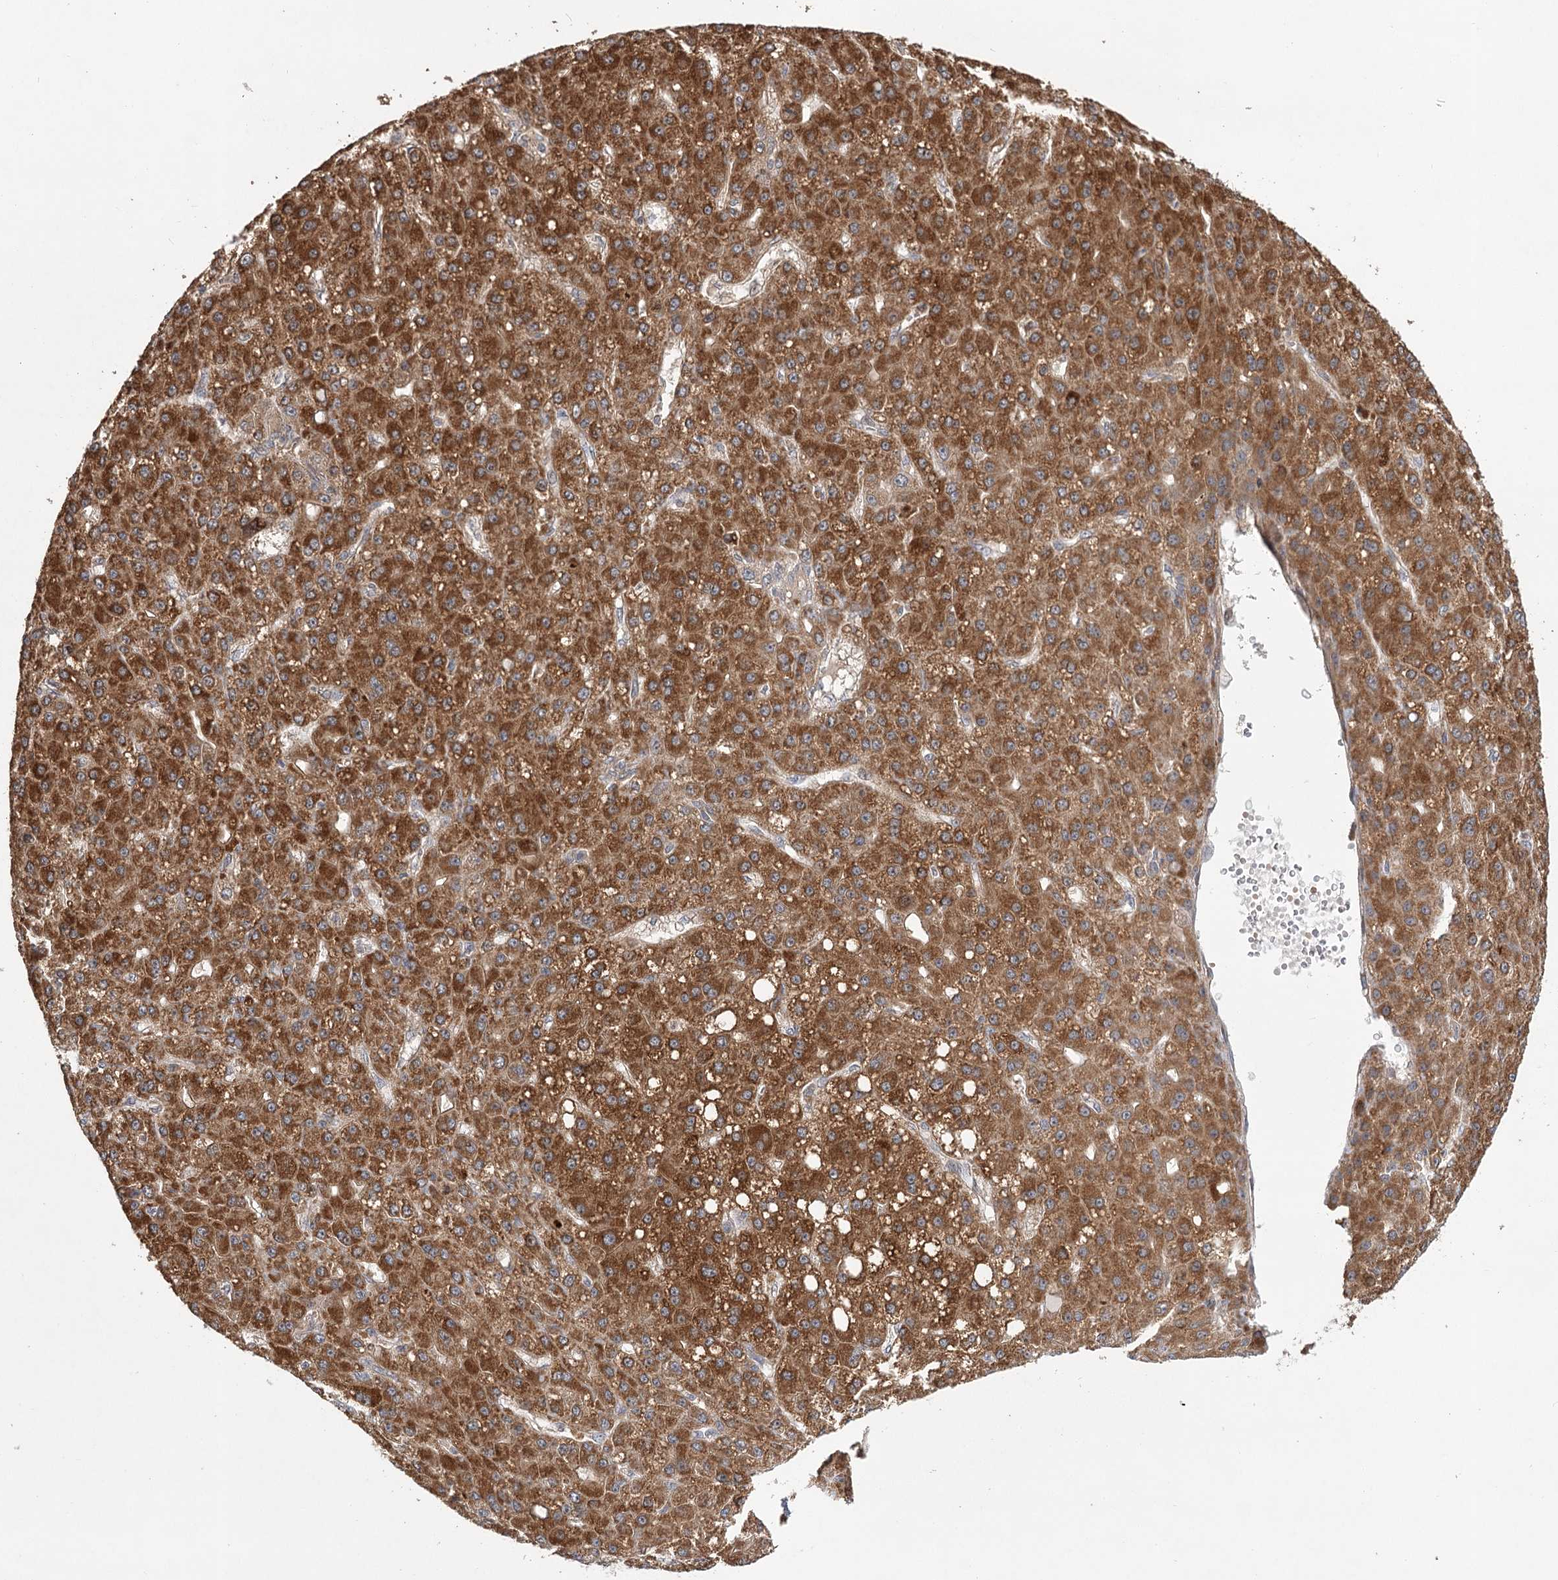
{"staining": {"intensity": "strong", "quantity": ">75%", "location": "cytoplasmic/membranous"}, "tissue": "liver cancer", "cell_type": "Tumor cells", "image_type": "cancer", "snomed": [{"axis": "morphology", "description": "Carcinoma, Hepatocellular, NOS"}, {"axis": "topography", "description": "Liver"}], "caption": "Immunohistochemical staining of human liver cancer demonstrates high levels of strong cytoplasmic/membranous expression in approximately >75% of tumor cells.", "gene": "LSS", "patient": {"sex": "male", "age": 67}}